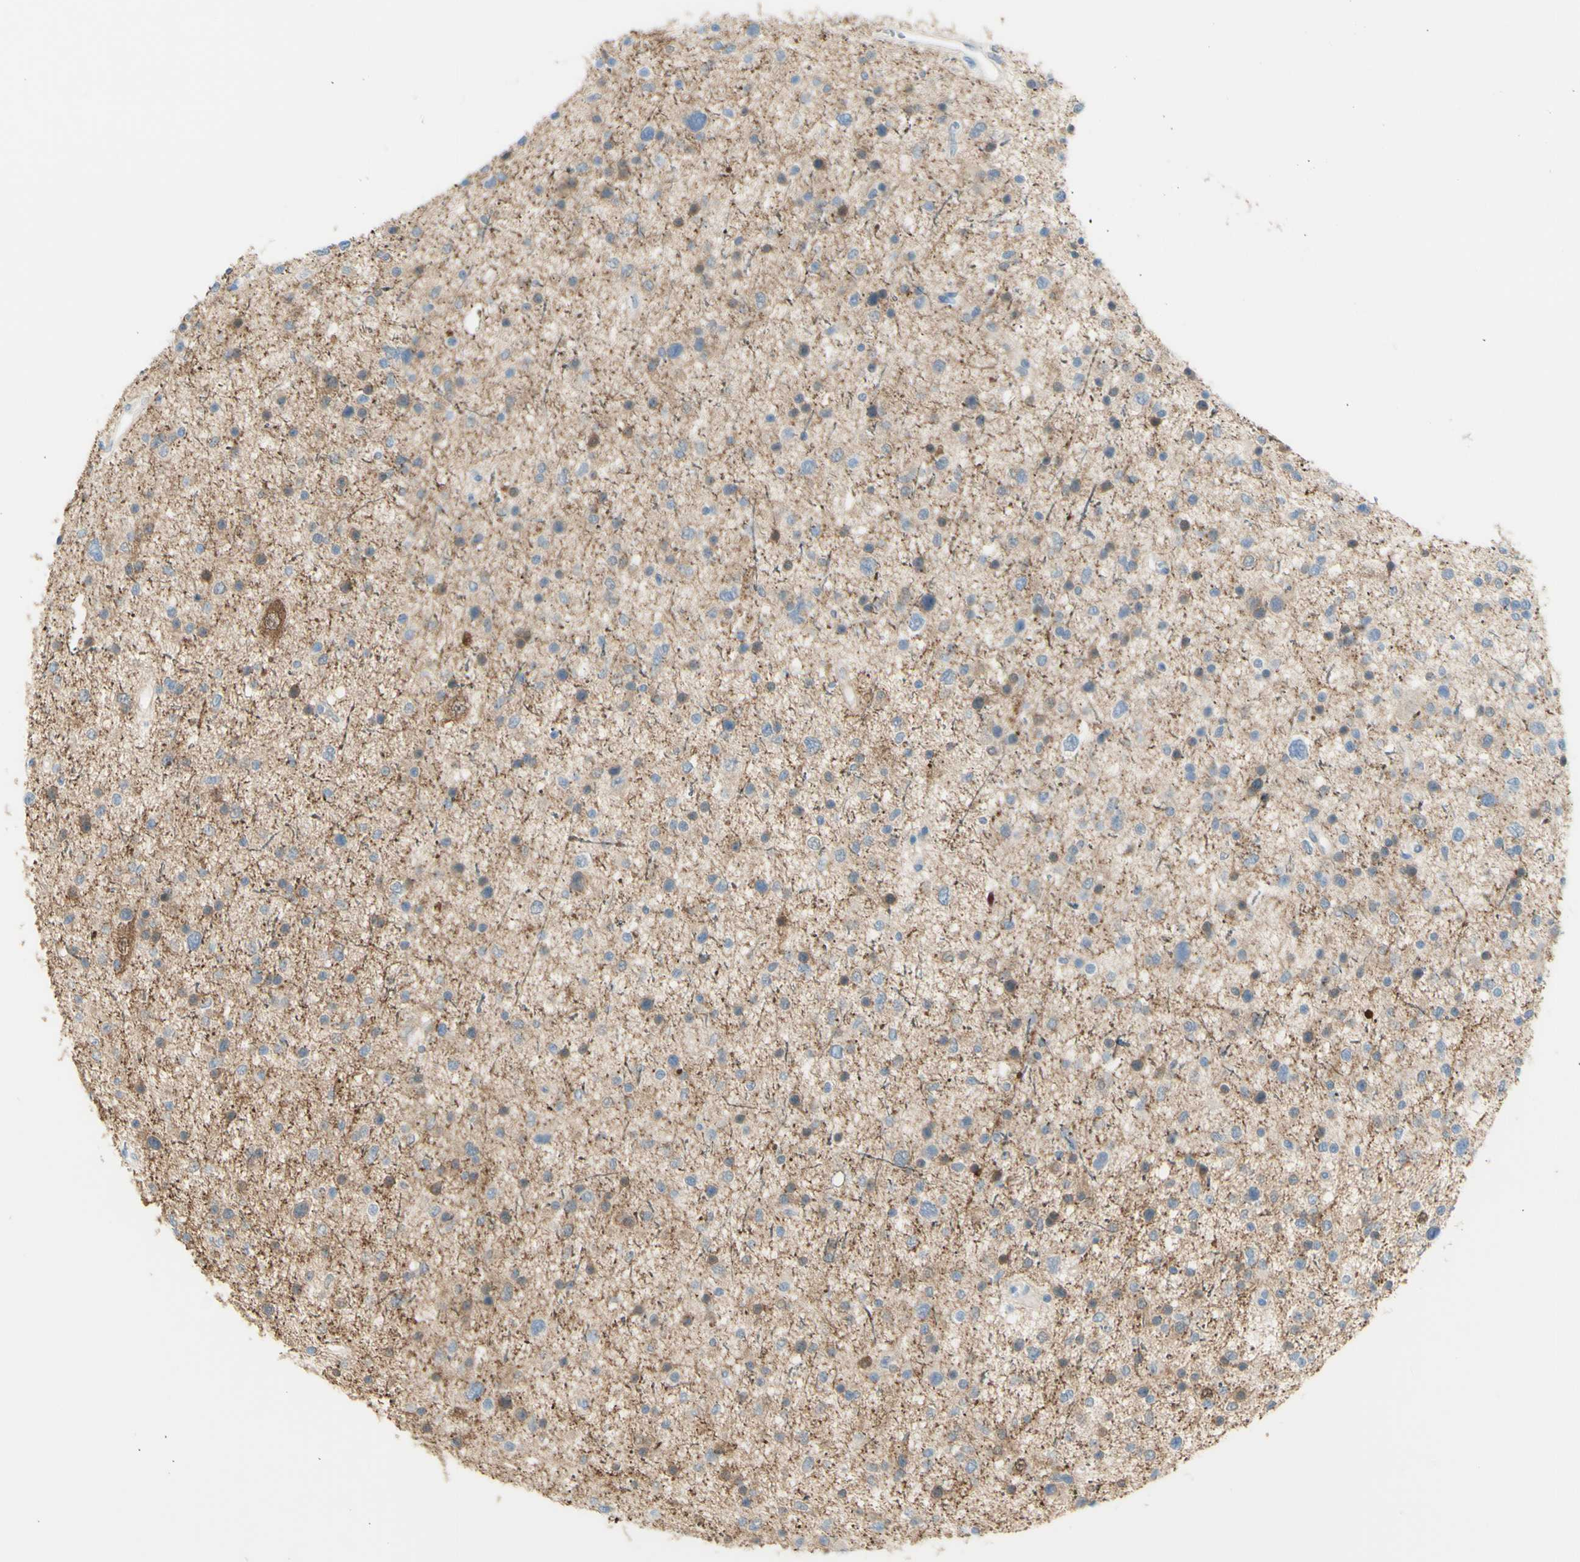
{"staining": {"intensity": "moderate", "quantity": "<25%", "location": "cytoplasmic/membranous"}, "tissue": "glioma", "cell_type": "Tumor cells", "image_type": "cancer", "snomed": [{"axis": "morphology", "description": "Glioma, malignant, Low grade"}, {"axis": "topography", "description": "Brain"}], "caption": "Immunohistochemical staining of human malignant low-grade glioma demonstrates low levels of moderate cytoplasmic/membranous staining in approximately <25% of tumor cells.", "gene": "TSPAN1", "patient": {"sex": "female", "age": 37}}